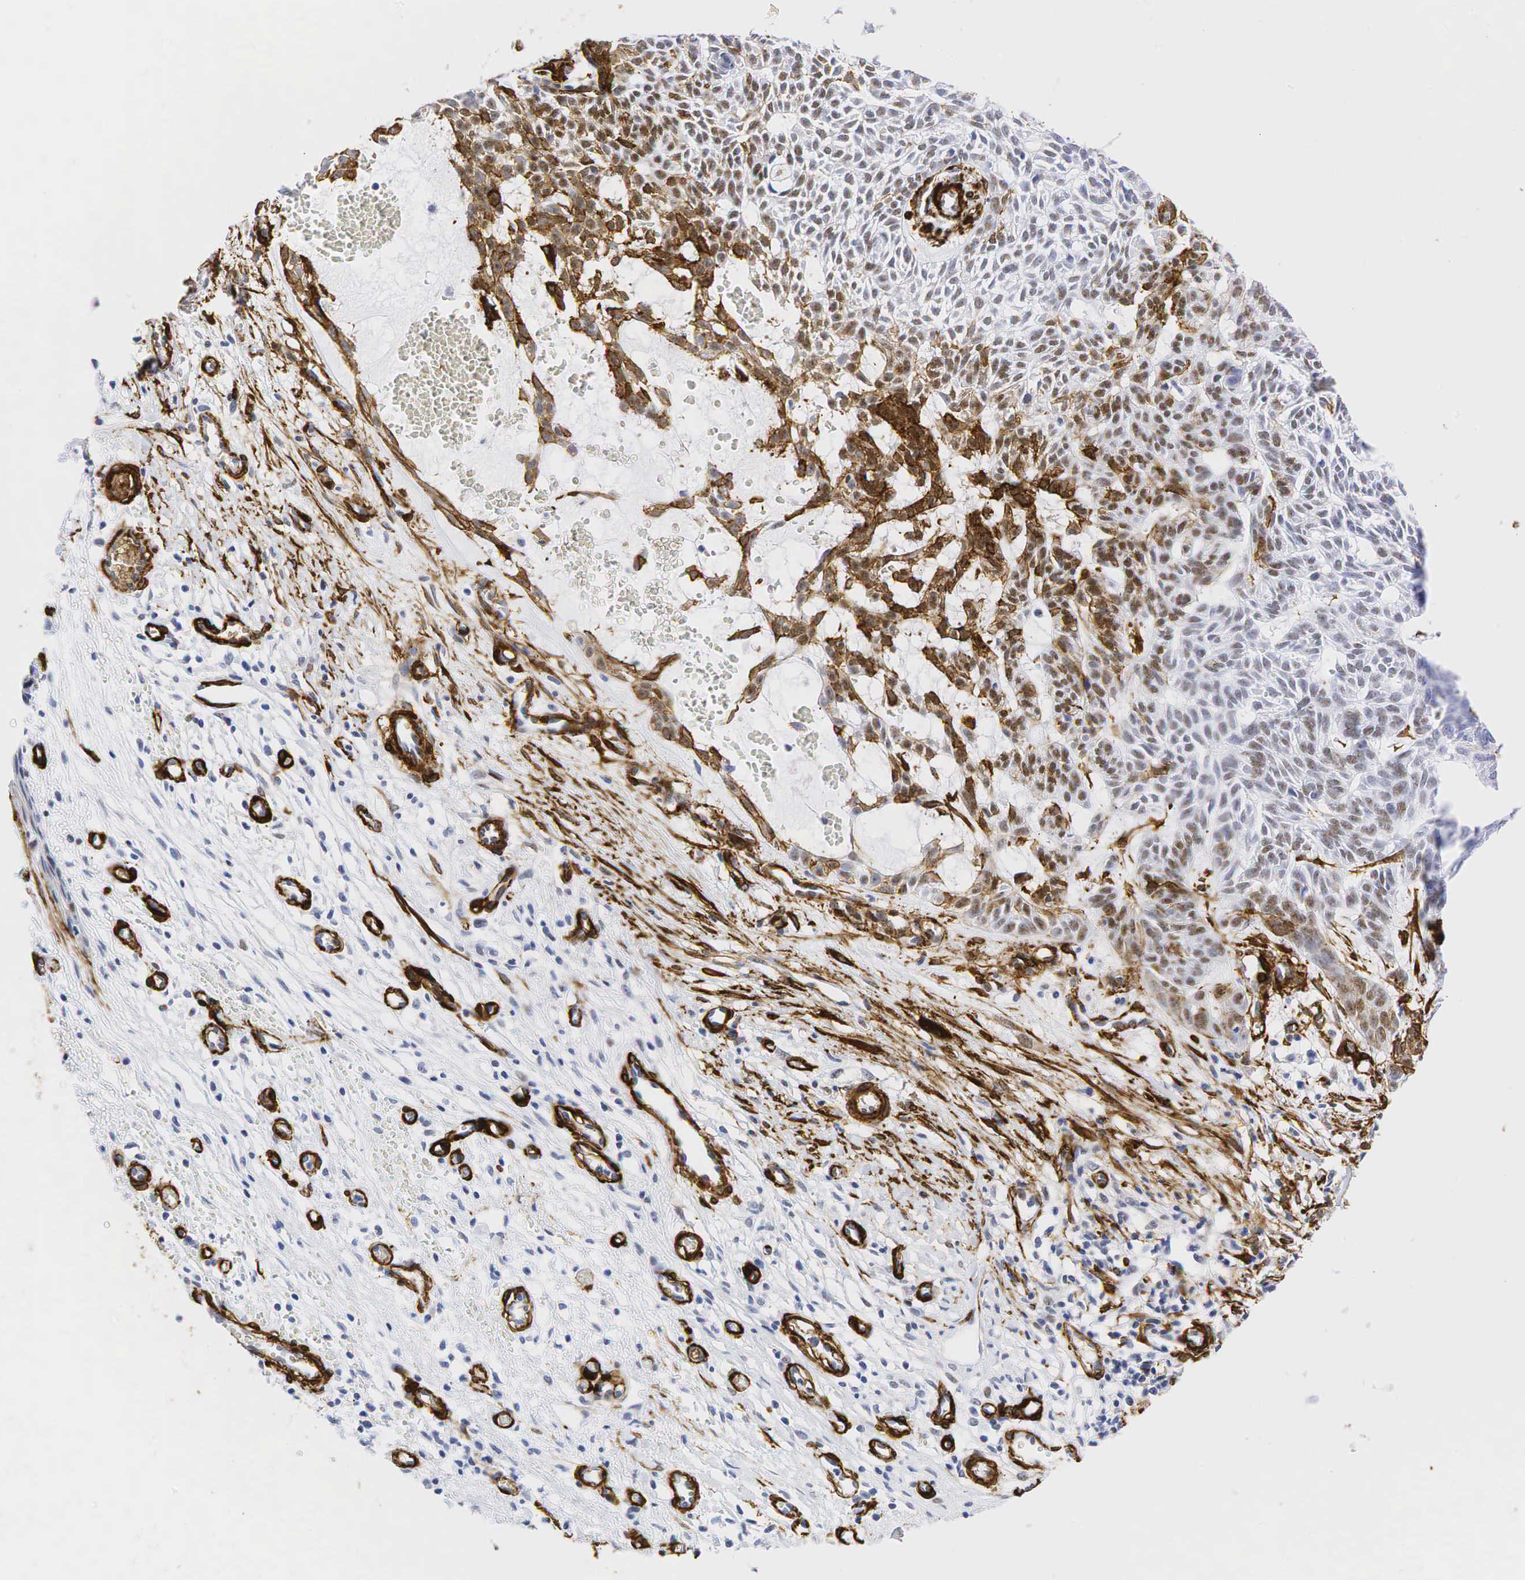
{"staining": {"intensity": "moderate", "quantity": "25%-75%", "location": "cytoplasmic/membranous,nuclear"}, "tissue": "skin cancer", "cell_type": "Tumor cells", "image_type": "cancer", "snomed": [{"axis": "morphology", "description": "Basal cell carcinoma"}, {"axis": "topography", "description": "Skin"}], "caption": "A brown stain shows moderate cytoplasmic/membranous and nuclear expression of a protein in human skin cancer tumor cells. (Brightfield microscopy of DAB IHC at high magnification).", "gene": "ACTA2", "patient": {"sex": "male", "age": 75}}